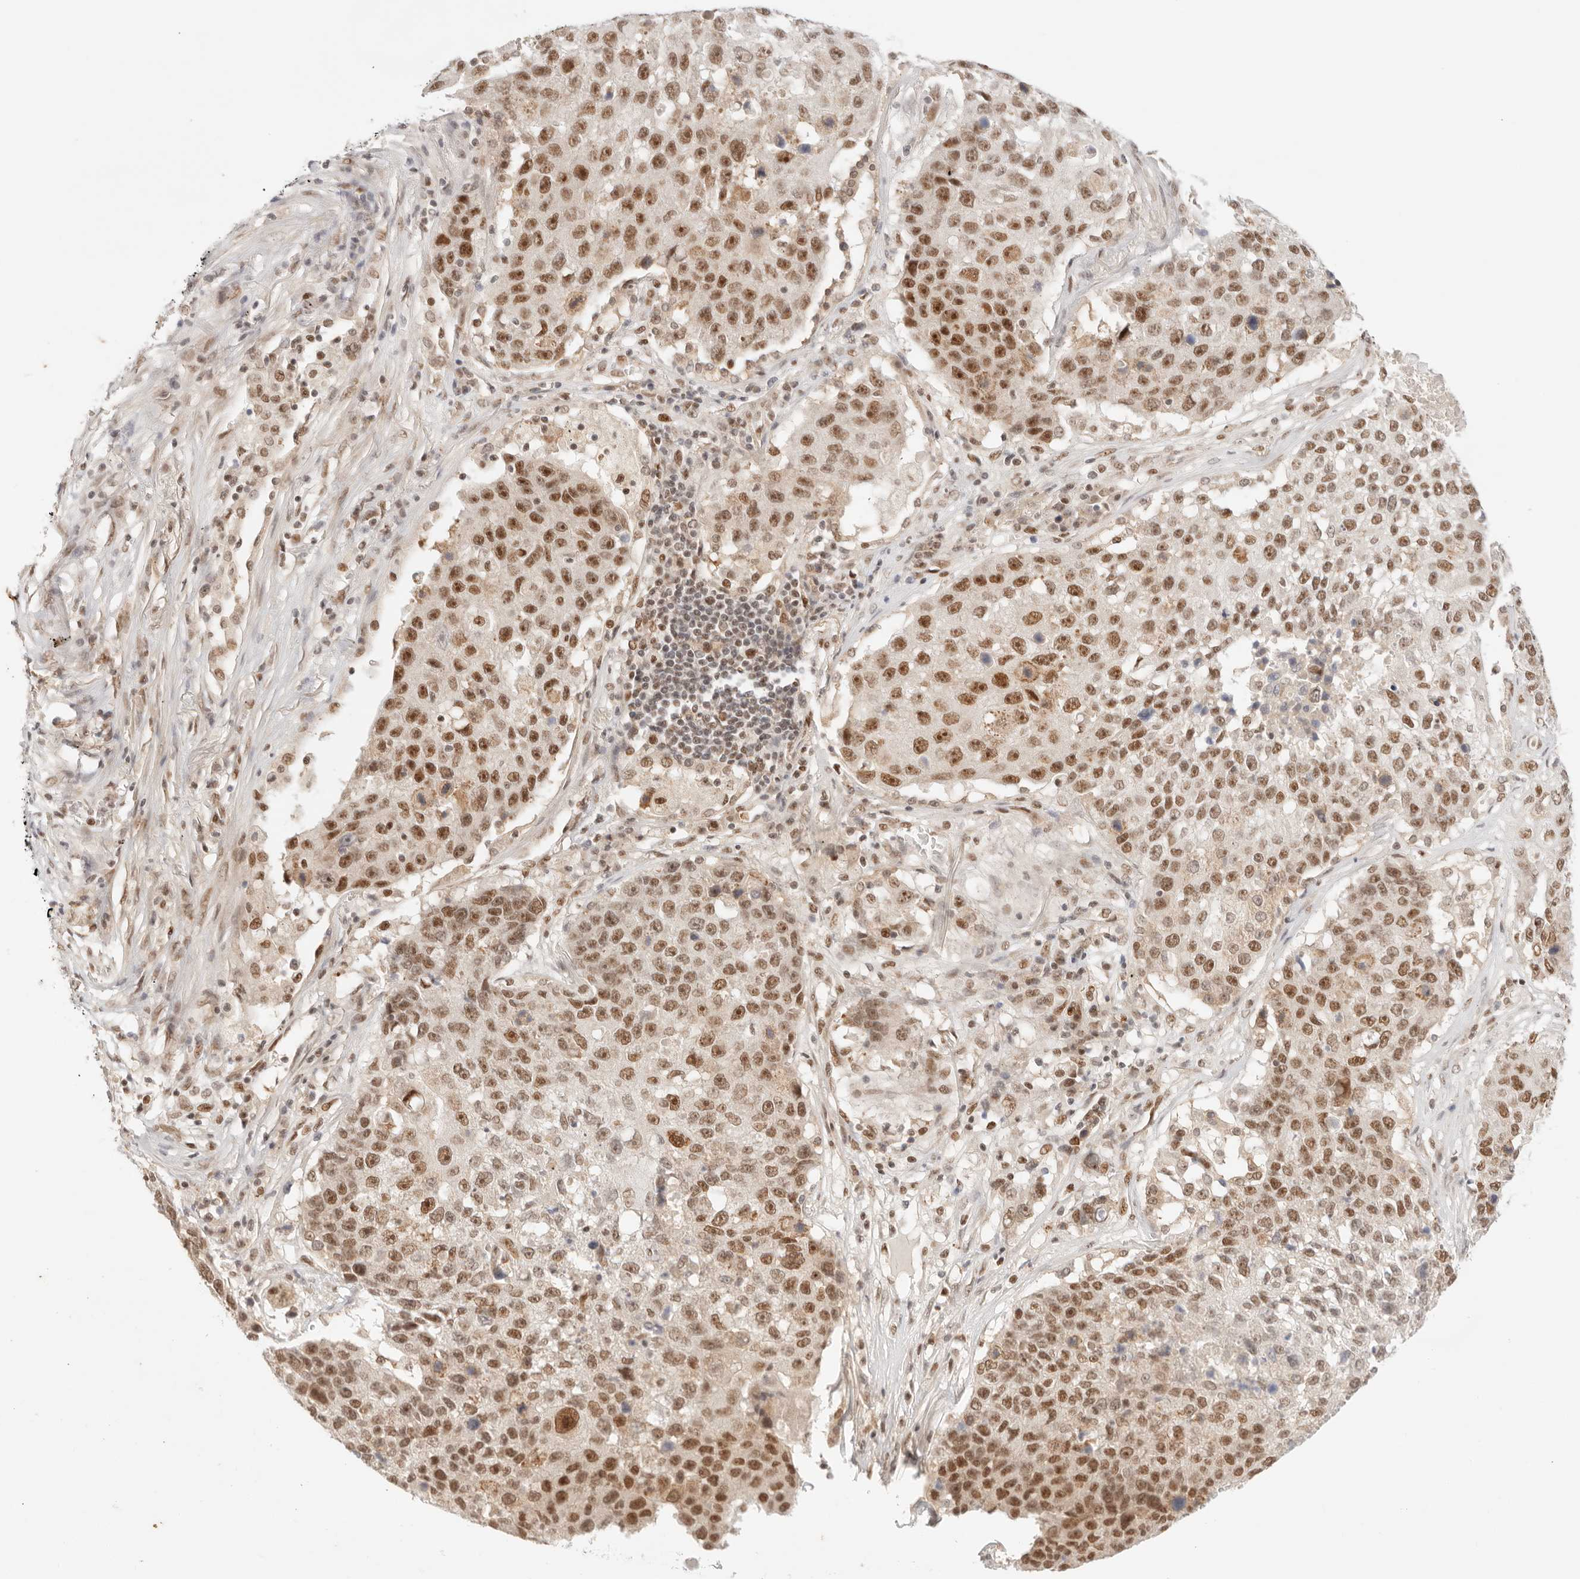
{"staining": {"intensity": "moderate", "quantity": ">75%", "location": "nuclear"}, "tissue": "lung cancer", "cell_type": "Tumor cells", "image_type": "cancer", "snomed": [{"axis": "morphology", "description": "Squamous cell carcinoma, NOS"}, {"axis": "topography", "description": "Lung"}], "caption": "The micrograph shows a brown stain indicating the presence of a protein in the nuclear of tumor cells in squamous cell carcinoma (lung). (Brightfield microscopy of DAB IHC at high magnification).", "gene": "GTF2E2", "patient": {"sex": "male", "age": 61}}